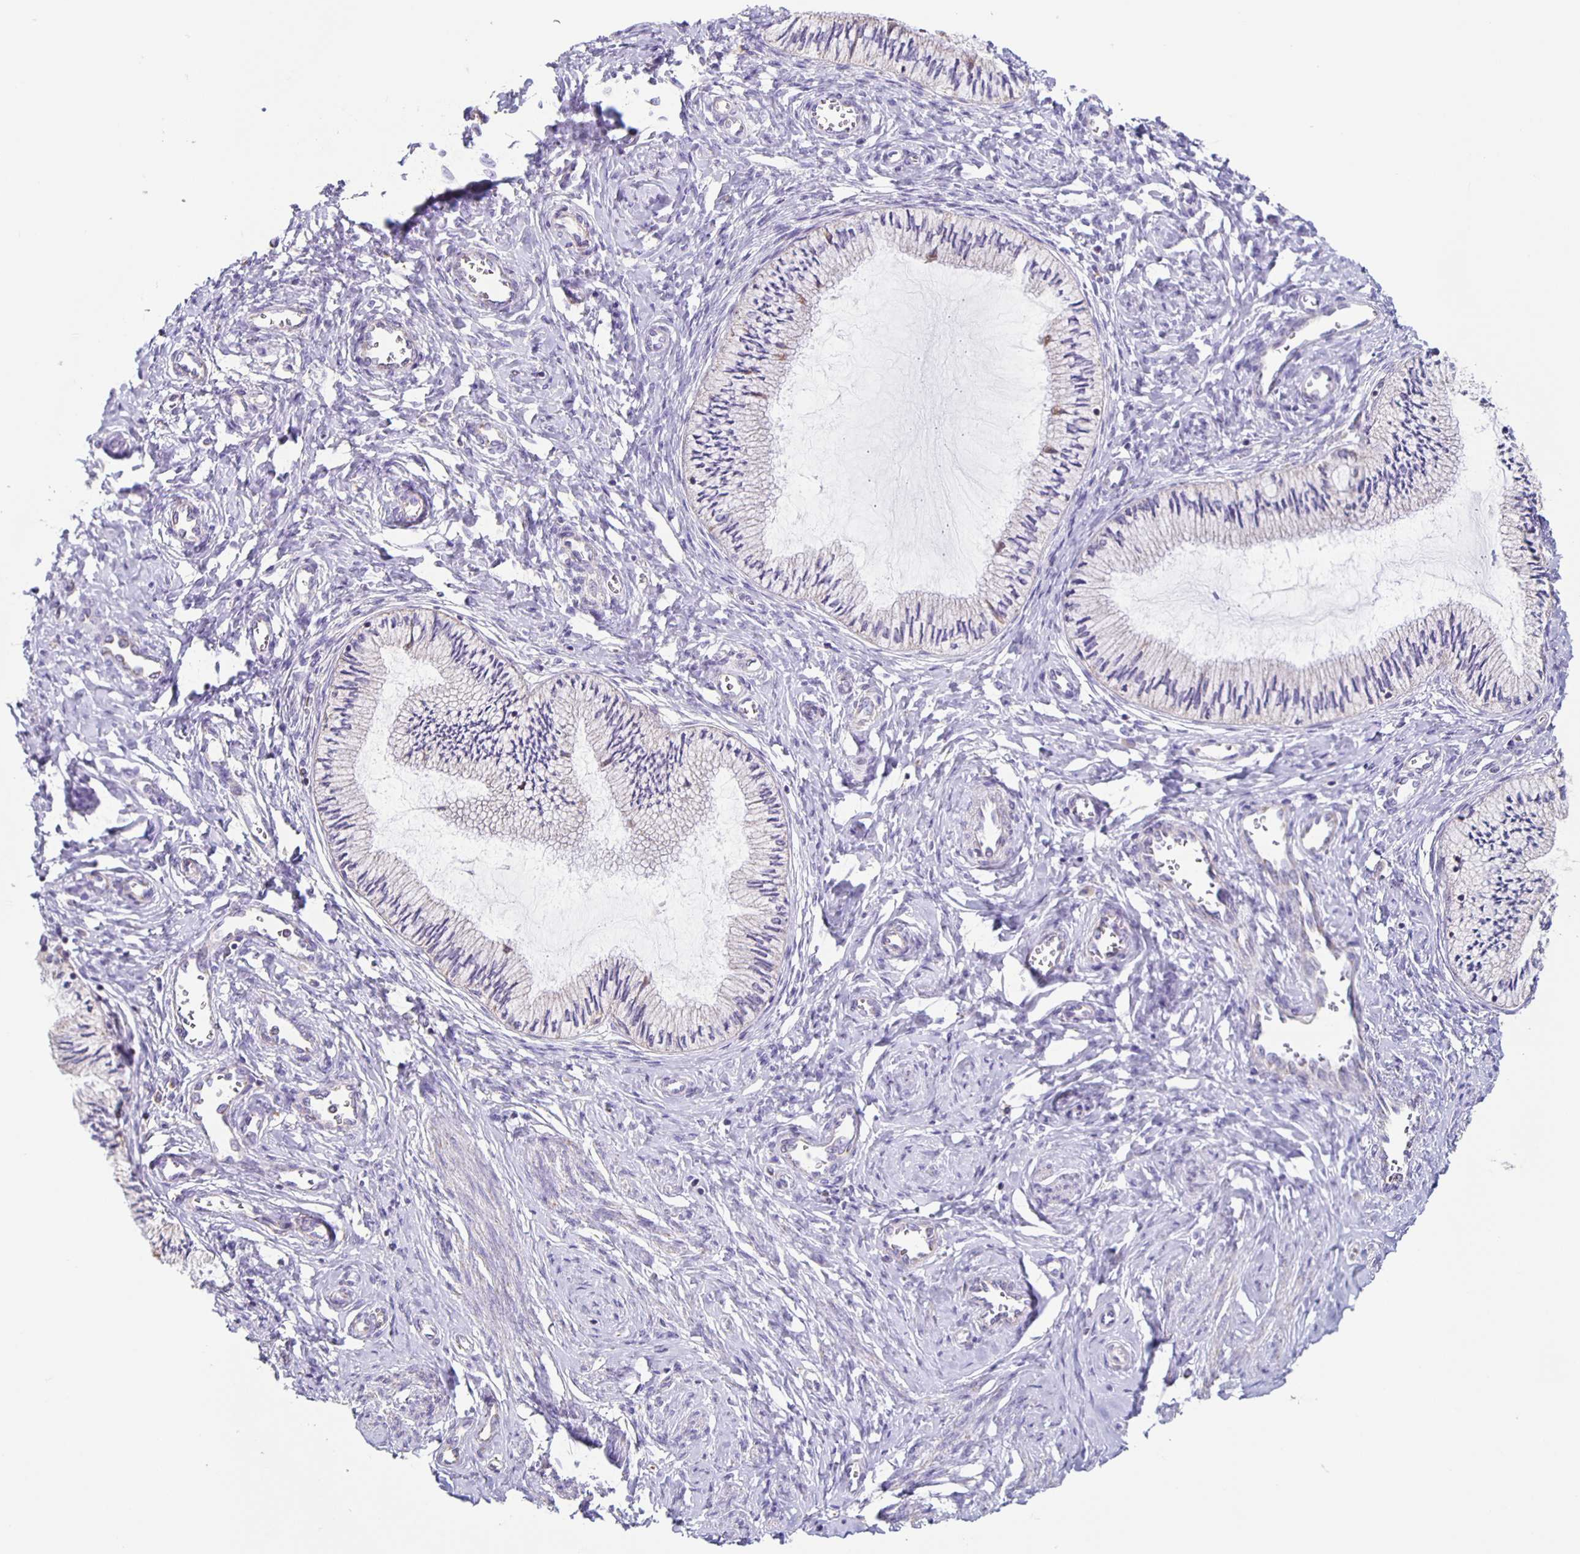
{"staining": {"intensity": "negative", "quantity": "none", "location": "none"}, "tissue": "cervix", "cell_type": "Glandular cells", "image_type": "normal", "snomed": [{"axis": "morphology", "description": "Normal tissue, NOS"}, {"axis": "topography", "description": "Cervix"}], "caption": "This is an immunohistochemistry photomicrograph of unremarkable human cervix. There is no expression in glandular cells.", "gene": "TPPP", "patient": {"sex": "female", "age": 24}}